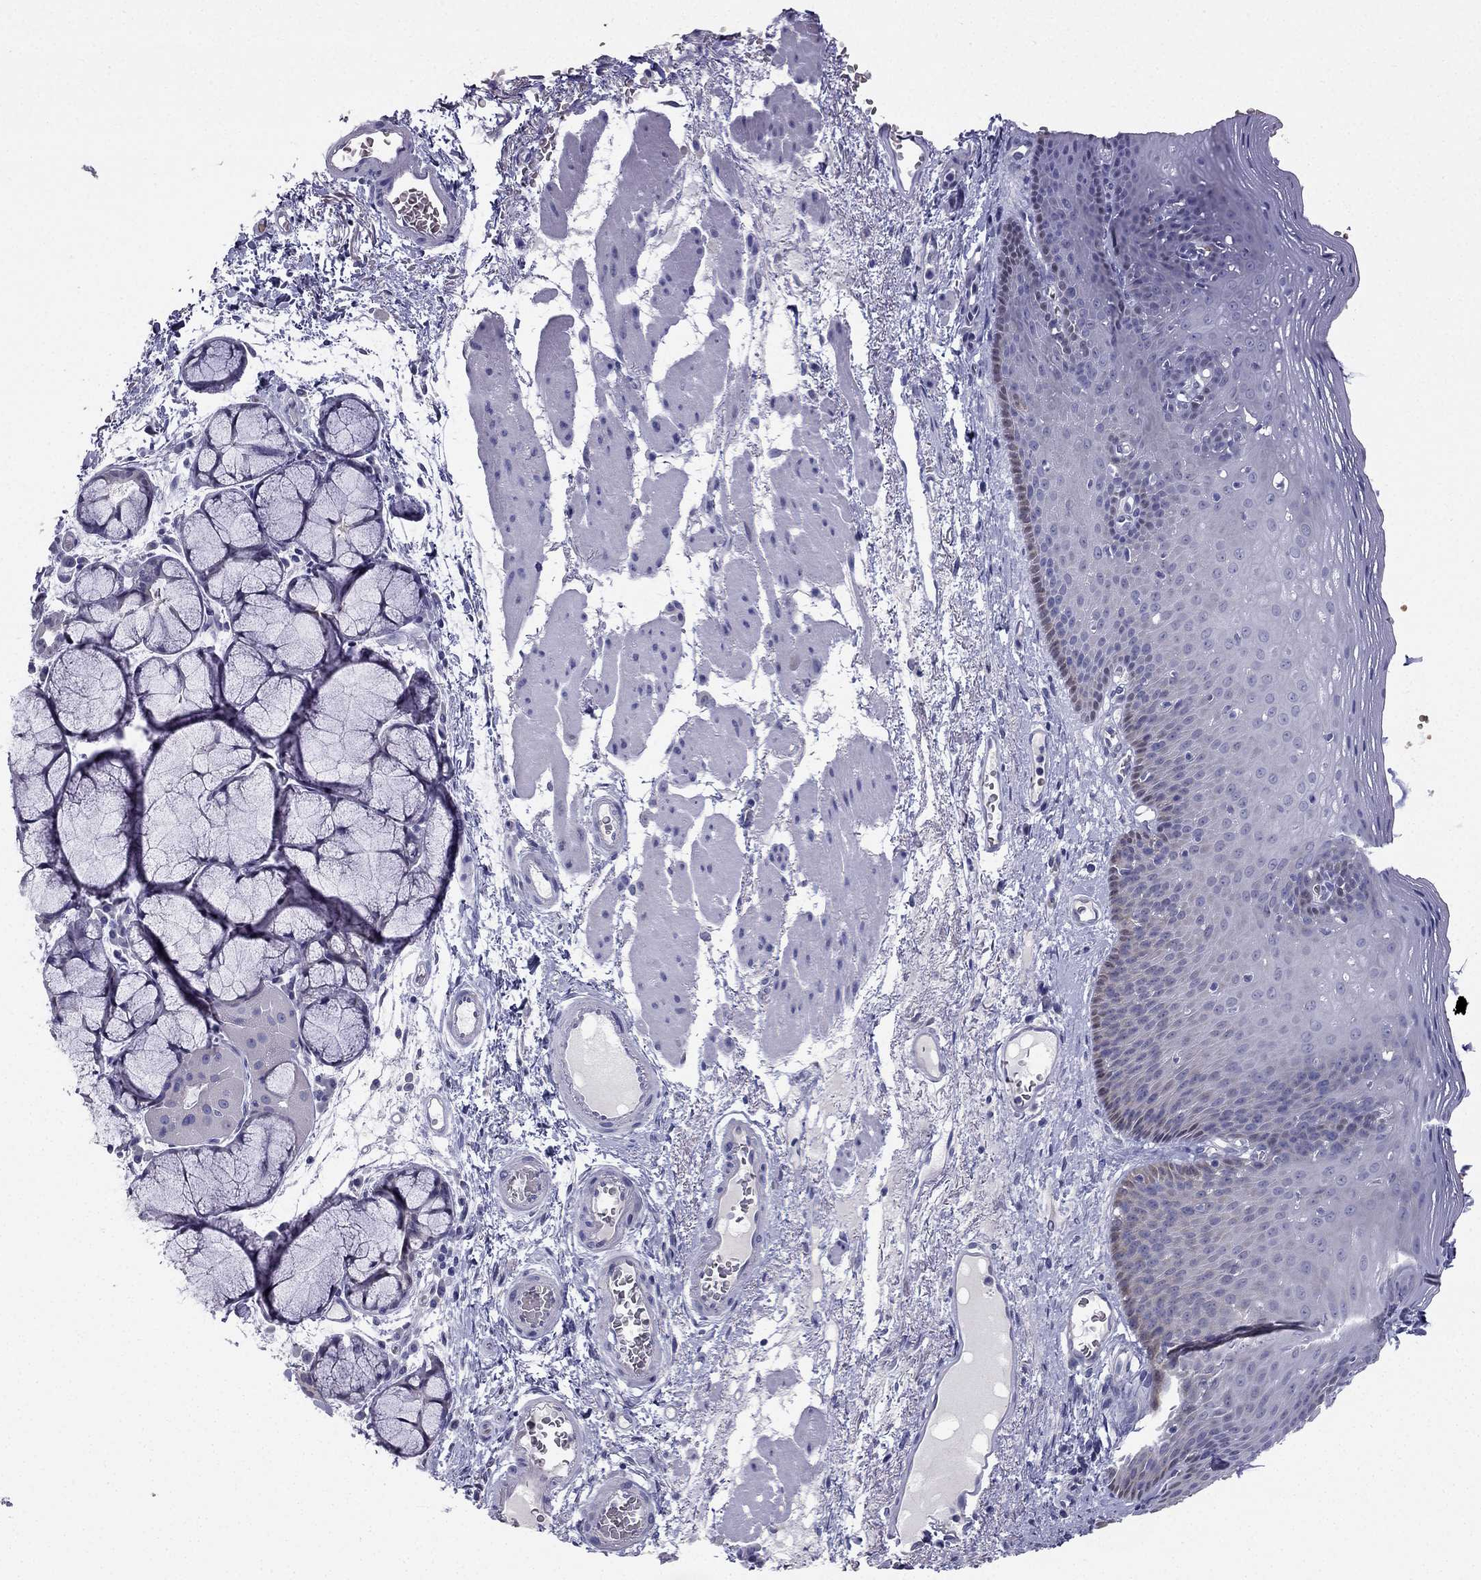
{"staining": {"intensity": "strong", "quantity": "<25%", "location": "nuclear"}, "tissue": "esophagus", "cell_type": "Squamous epithelial cells", "image_type": "normal", "snomed": [{"axis": "morphology", "description": "Normal tissue, NOS"}, {"axis": "topography", "description": "Esophagus"}], "caption": "This image demonstrates unremarkable esophagus stained with IHC to label a protein in brown. The nuclear of squamous epithelial cells show strong positivity for the protein. Nuclei are counter-stained blue.", "gene": "RSPH14", "patient": {"sex": "male", "age": 76}}